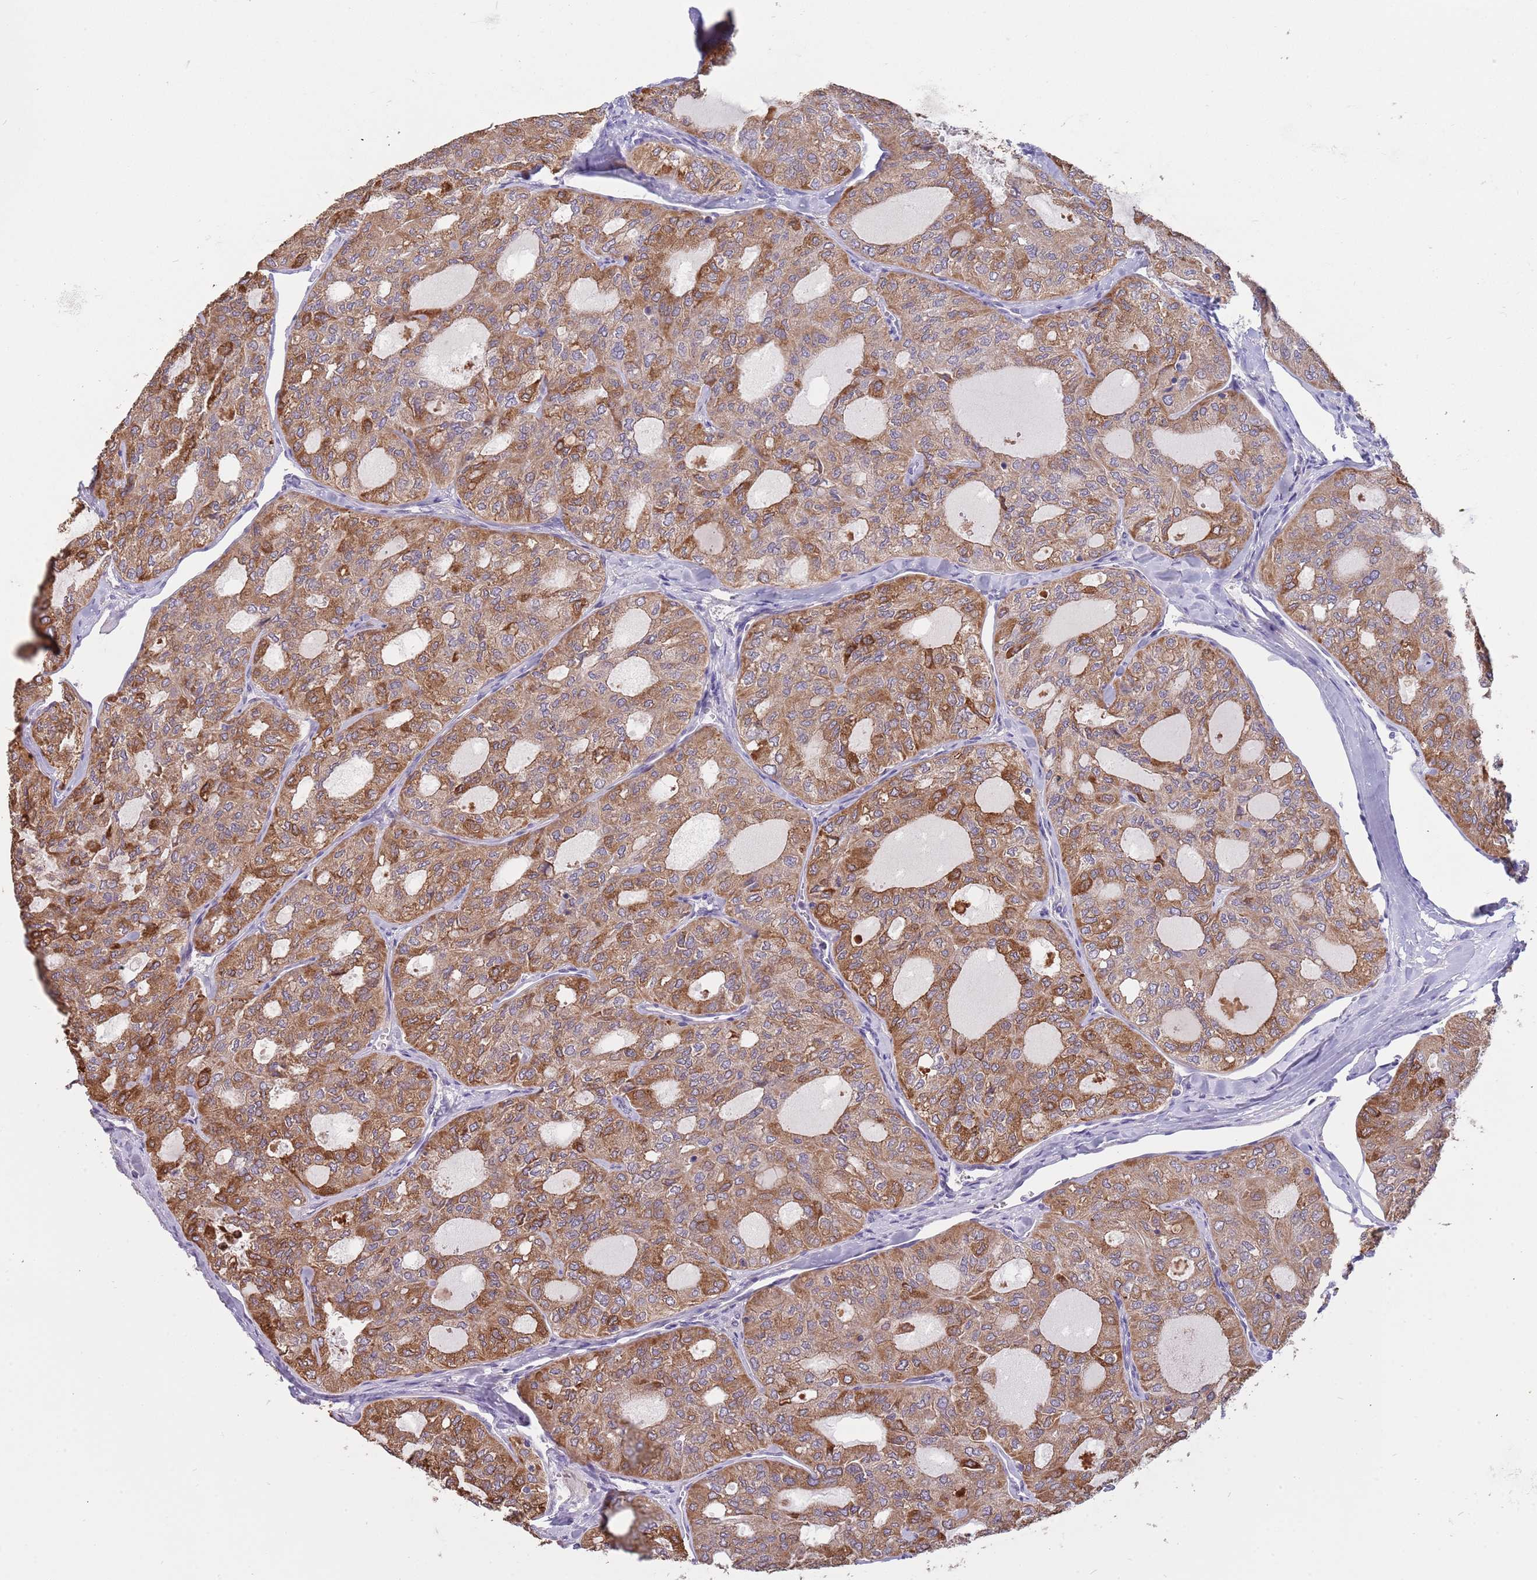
{"staining": {"intensity": "moderate", "quantity": ">75%", "location": "cytoplasmic/membranous"}, "tissue": "thyroid cancer", "cell_type": "Tumor cells", "image_type": "cancer", "snomed": [{"axis": "morphology", "description": "Follicular adenoma carcinoma, NOS"}, {"axis": "topography", "description": "Thyroid gland"}], "caption": "This histopathology image demonstrates IHC staining of thyroid cancer (follicular adenoma carcinoma), with medium moderate cytoplasmic/membranous positivity in approximately >75% of tumor cells.", "gene": "SUSD1", "patient": {"sex": "male", "age": 75}}